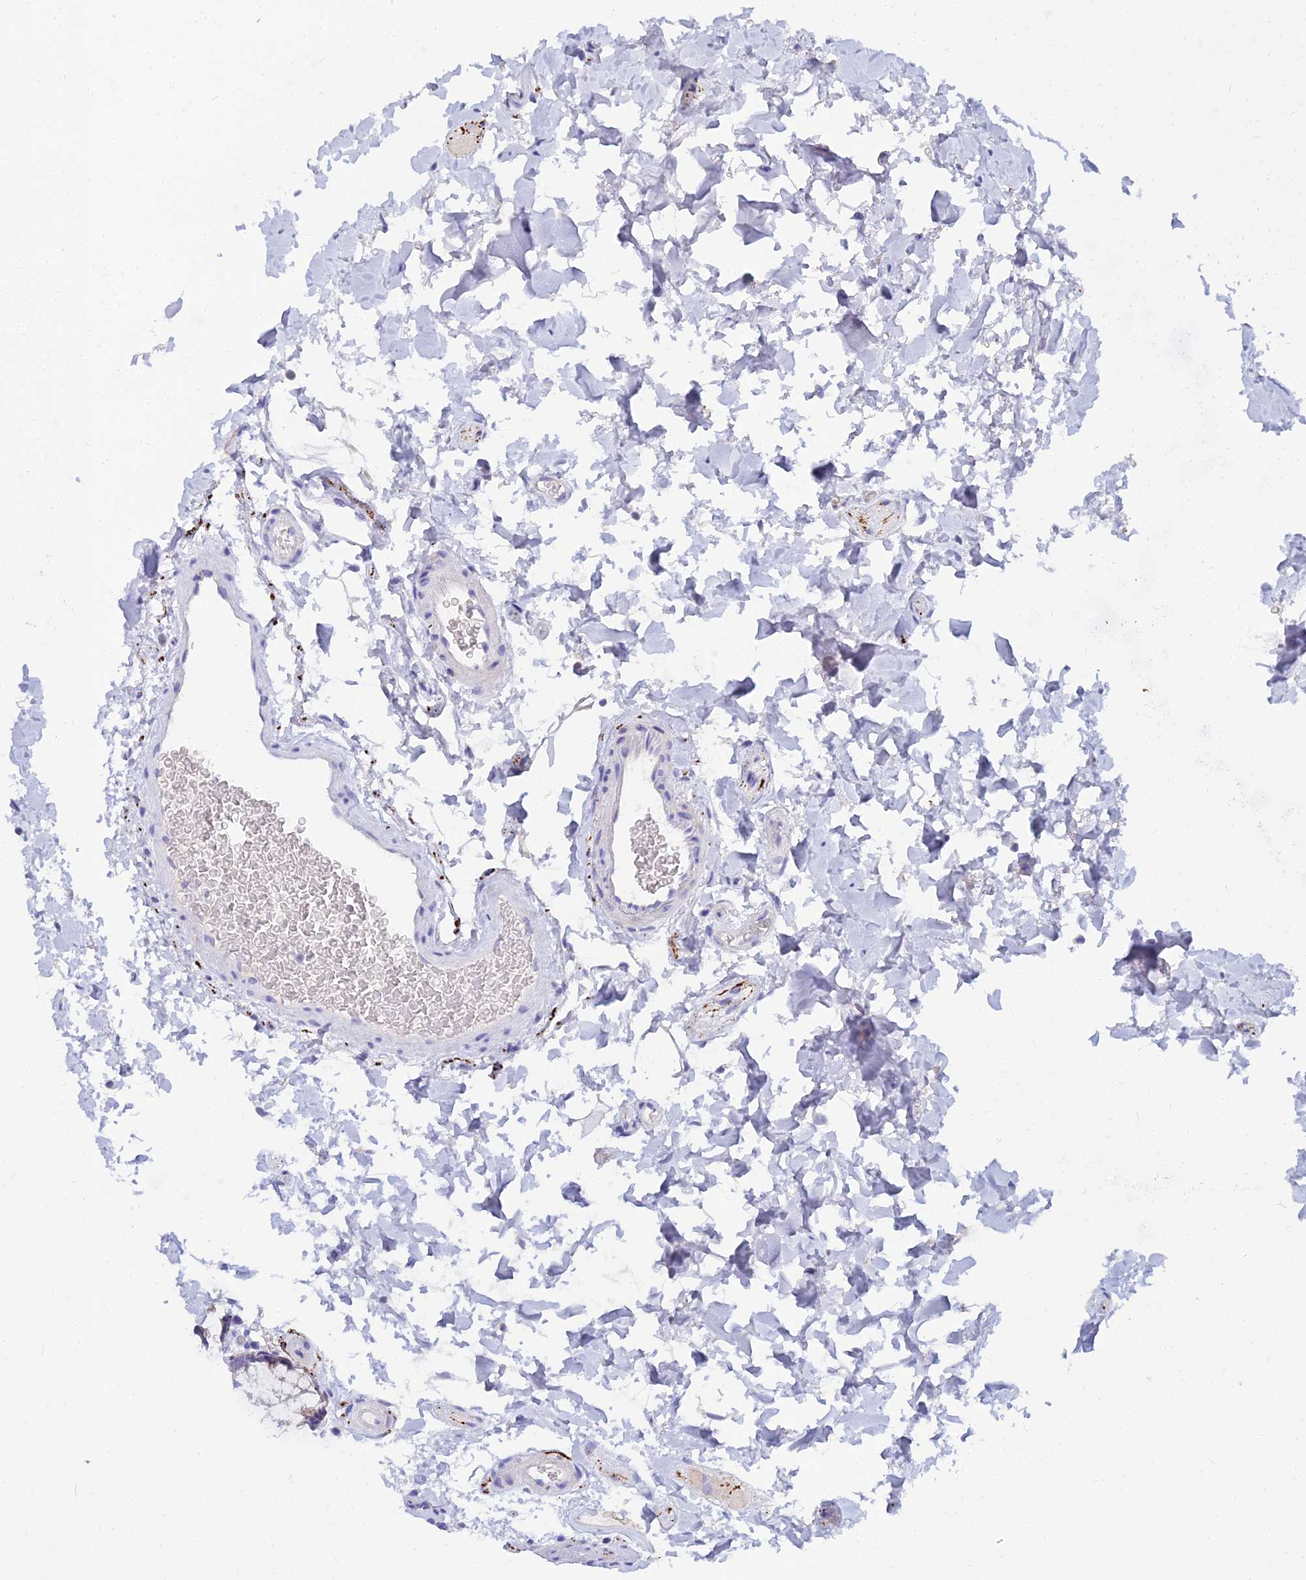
{"staining": {"intensity": "negative", "quantity": "none", "location": "none"}, "tissue": "colon", "cell_type": "Endothelial cells", "image_type": "normal", "snomed": [{"axis": "morphology", "description": "Normal tissue, NOS"}, {"axis": "topography", "description": "Colon"}], "caption": "Histopathology image shows no significant protein staining in endothelial cells of normal colon. (Stains: DAB immunohistochemistry (IHC) with hematoxylin counter stain, Microscopy: brightfield microscopy at high magnification).", "gene": "NPY", "patient": {"sex": "female", "age": 82}}